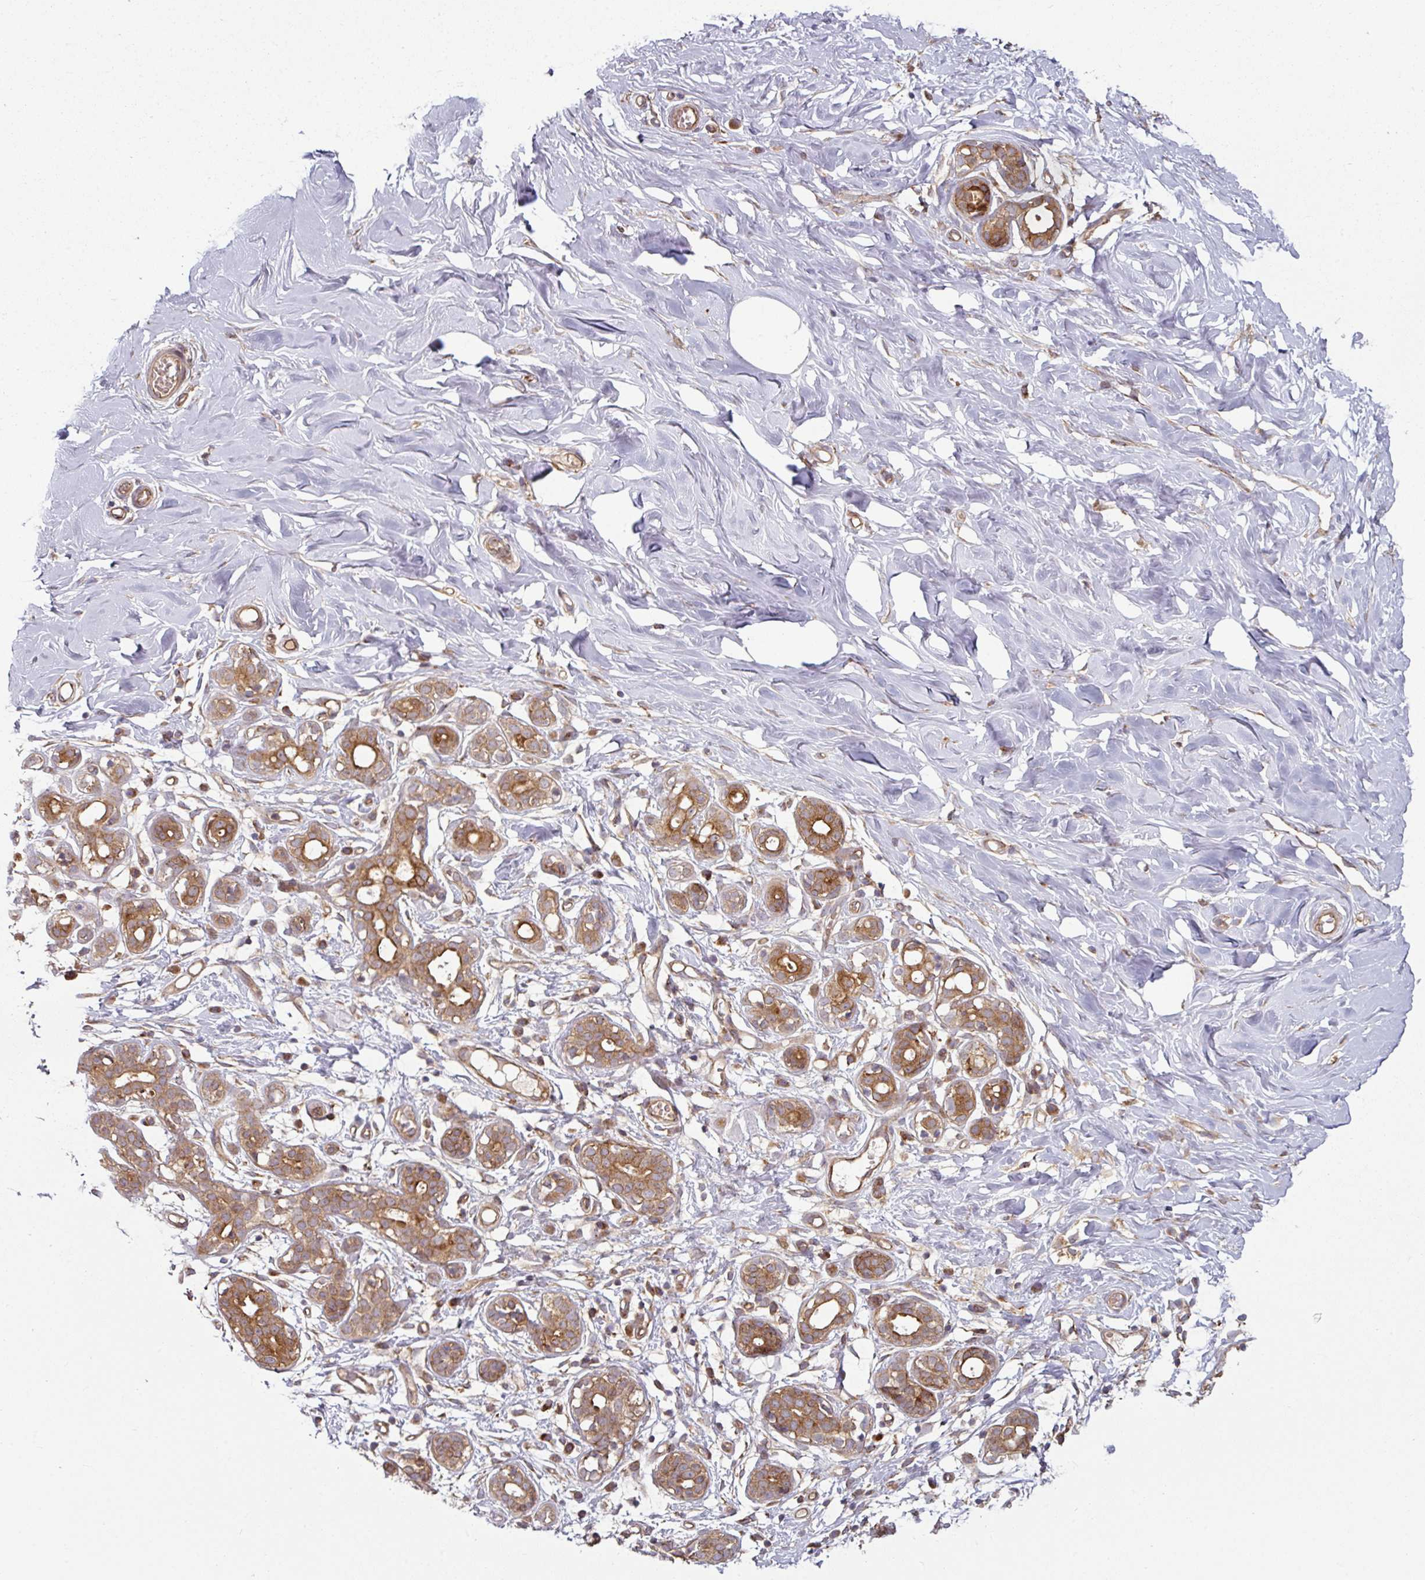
{"staining": {"intensity": "negative", "quantity": "none", "location": "none"}, "tissue": "breast", "cell_type": "Adipocytes", "image_type": "normal", "snomed": [{"axis": "morphology", "description": "Normal tissue, NOS"}, {"axis": "topography", "description": "Breast"}], "caption": "A high-resolution image shows immunohistochemistry (IHC) staining of unremarkable breast, which shows no significant positivity in adipocytes.", "gene": "RAB5A", "patient": {"sex": "female", "age": 27}}